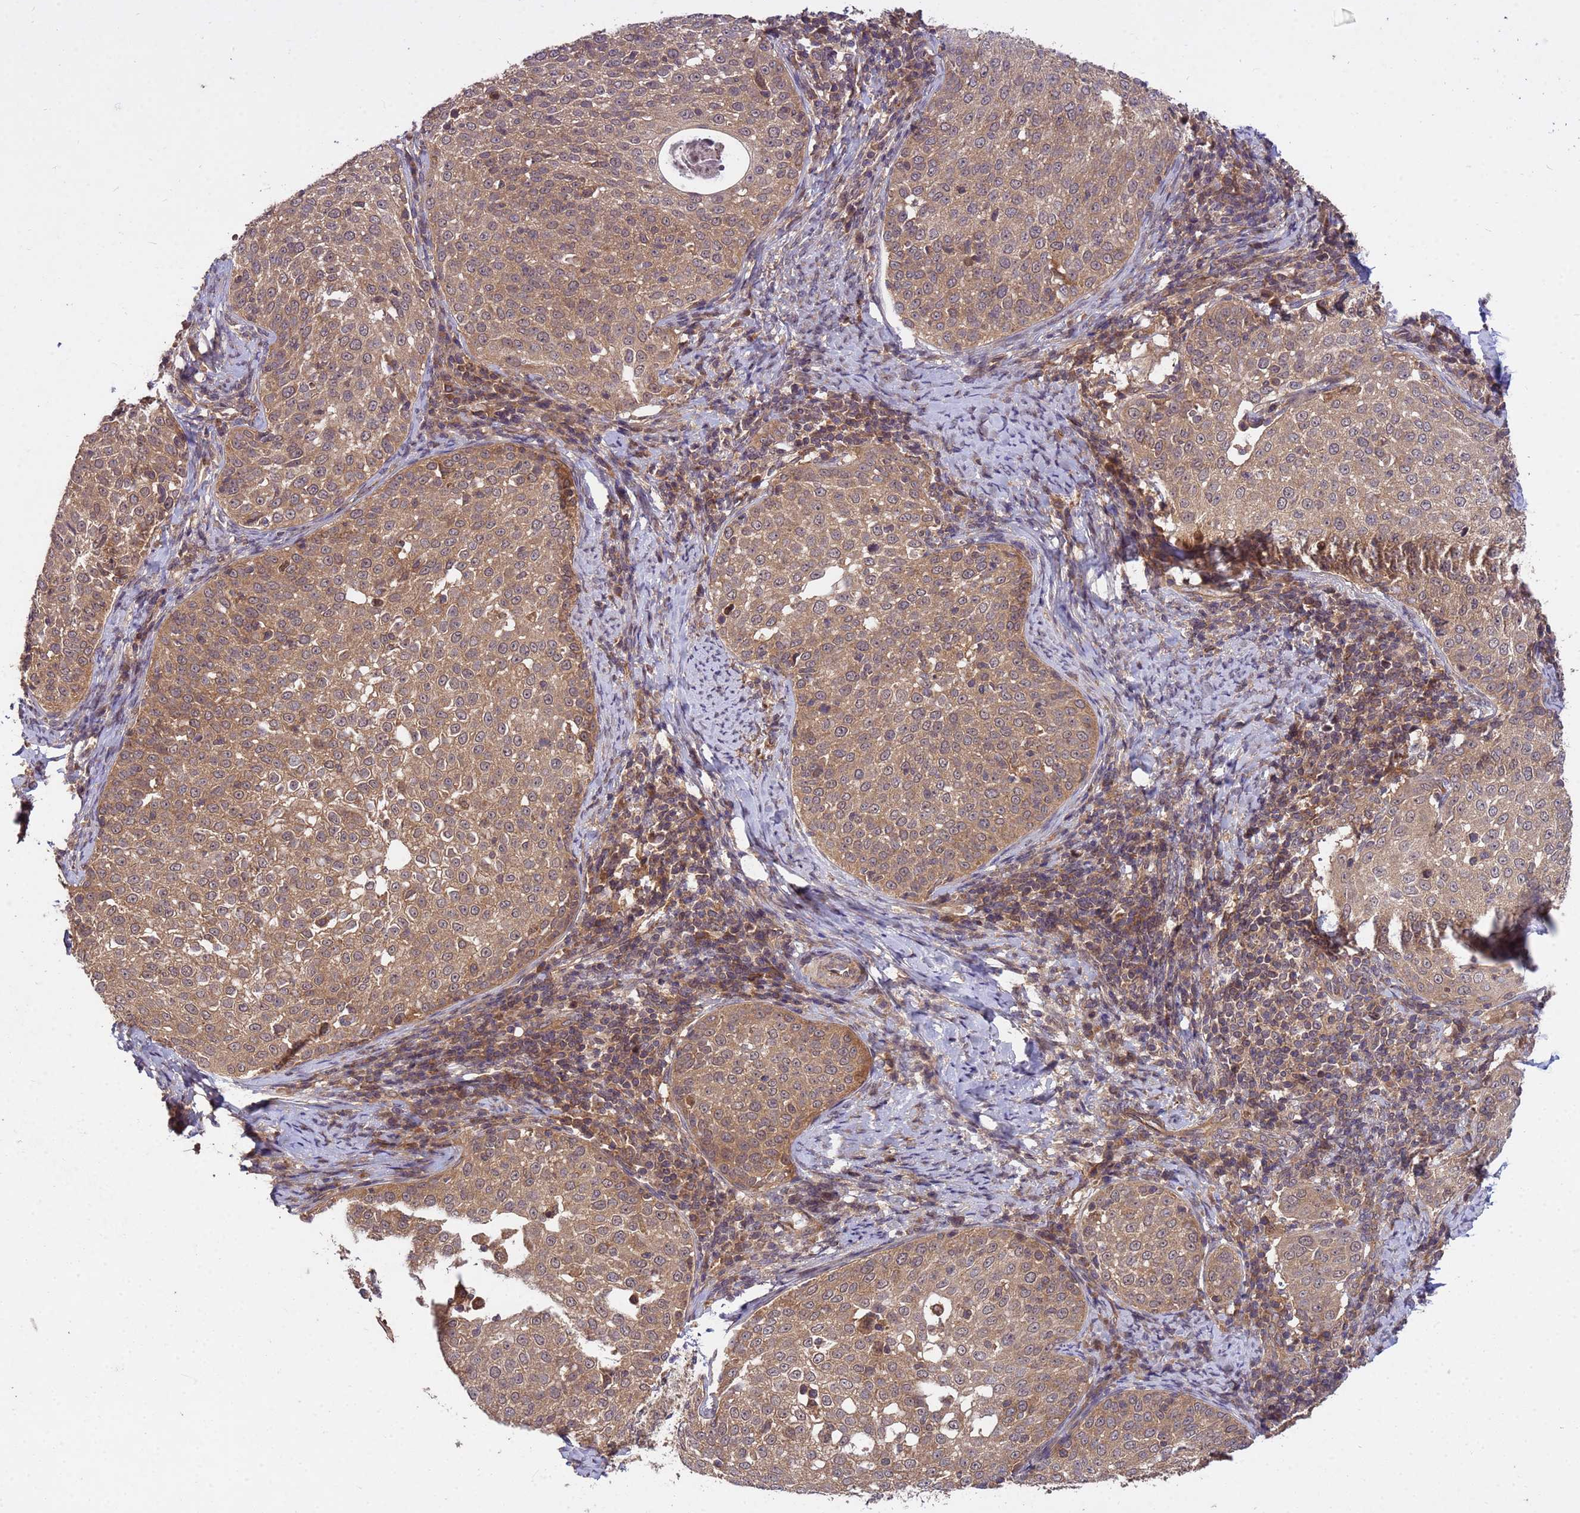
{"staining": {"intensity": "moderate", "quantity": ">75%", "location": "cytoplasmic/membranous"}, "tissue": "cervical cancer", "cell_type": "Tumor cells", "image_type": "cancer", "snomed": [{"axis": "morphology", "description": "Squamous cell carcinoma, NOS"}, {"axis": "topography", "description": "Cervix"}], "caption": "Moderate cytoplasmic/membranous positivity is seen in about >75% of tumor cells in cervical cancer (squamous cell carcinoma).", "gene": "PPP2CB", "patient": {"sex": "female", "age": 57}}